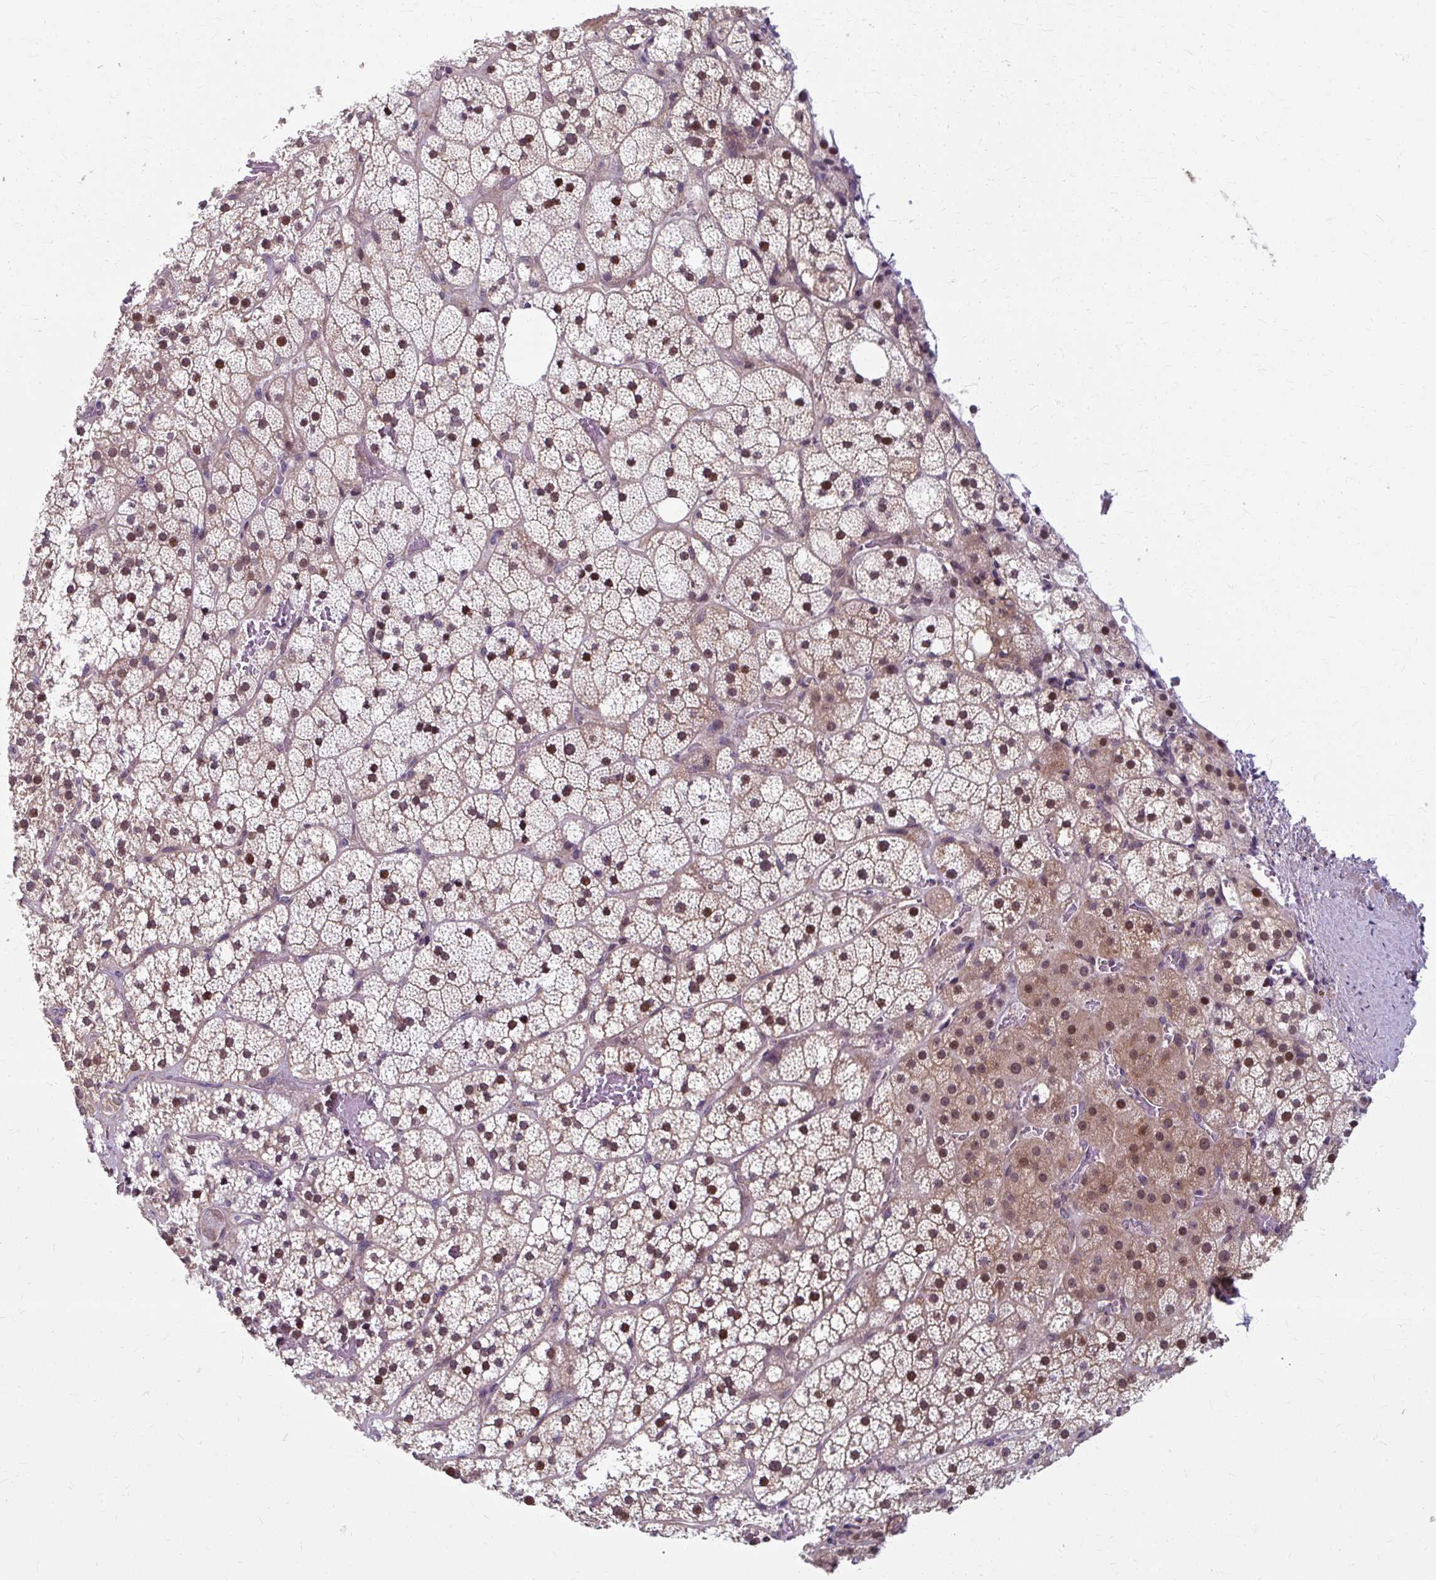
{"staining": {"intensity": "moderate", "quantity": "25%-75%", "location": "cytoplasmic/membranous,nuclear"}, "tissue": "adrenal gland", "cell_type": "Glandular cells", "image_type": "normal", "snomed": [{"axis": "morphology", "description": "Normal tissue, NOS"}, {"axis": "topography", "description": "Adrenal gland"}], "caption": "Glandular cells demonstrate moderate cytoplasmic/membranous,nuclear expression in about 25%-75% of cells in normal adrenal gland. (Brightfield microscopy of DAB IHC at high magnification).", "gene": "ZNF555", "patient": {"sex": "male", "age": 53}}